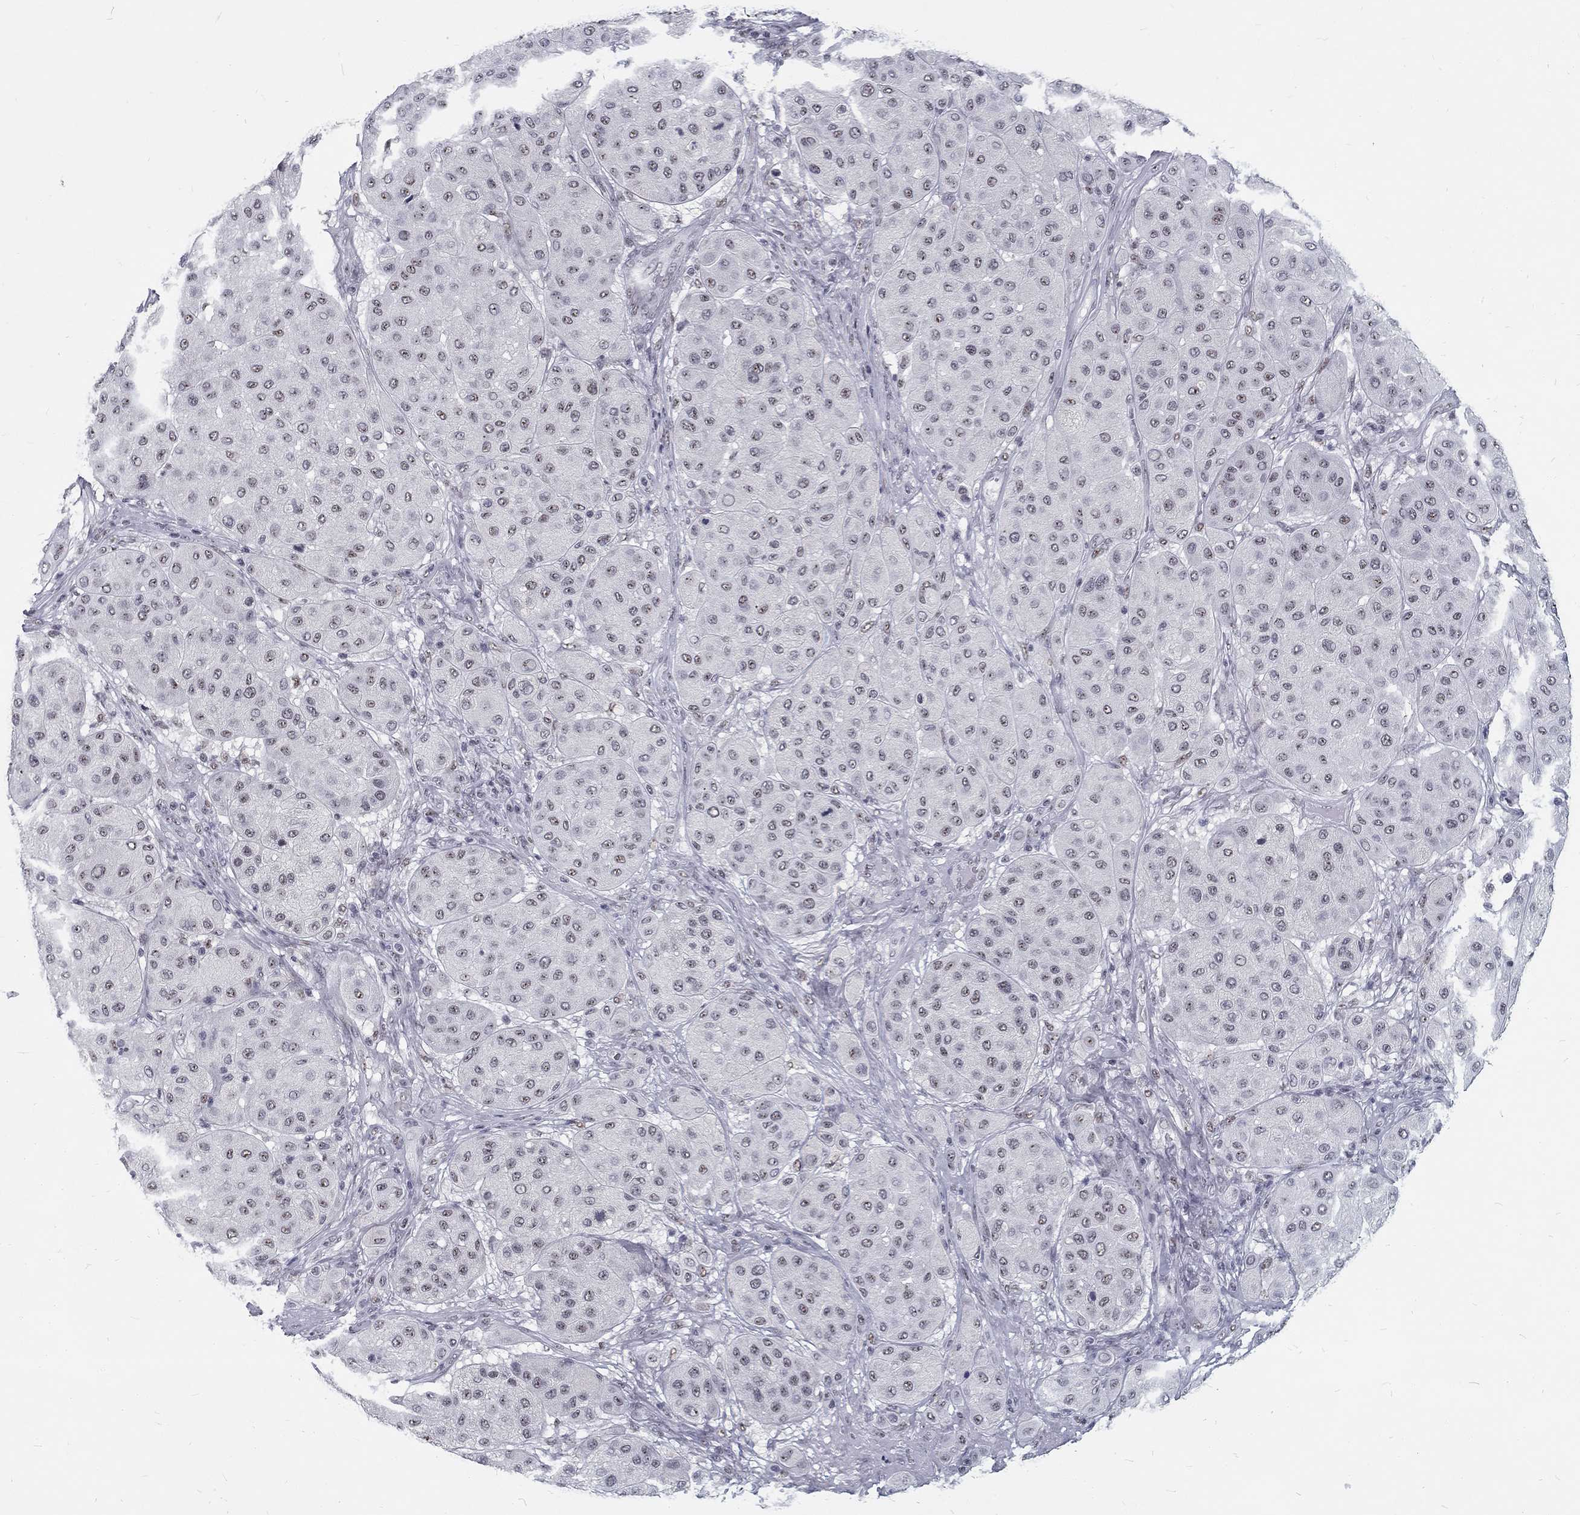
{"staining": {"intensity": "negative", "quantity": "none", "location": "none"}, "tissue": "melanoma", "cell_type": "Tumor cells", "image_type": "cancer", "snomed": [{"axis": "morphology", "description": "Malignant melanoma, Metastatic site"}, {"axis": "topography", "description": "Smooth muscle"}], "caption": "Tumor cells show no significant protein staining in melanoma.", "gene": "SNORC", "patient": {"sex": "male", "age": 41}}